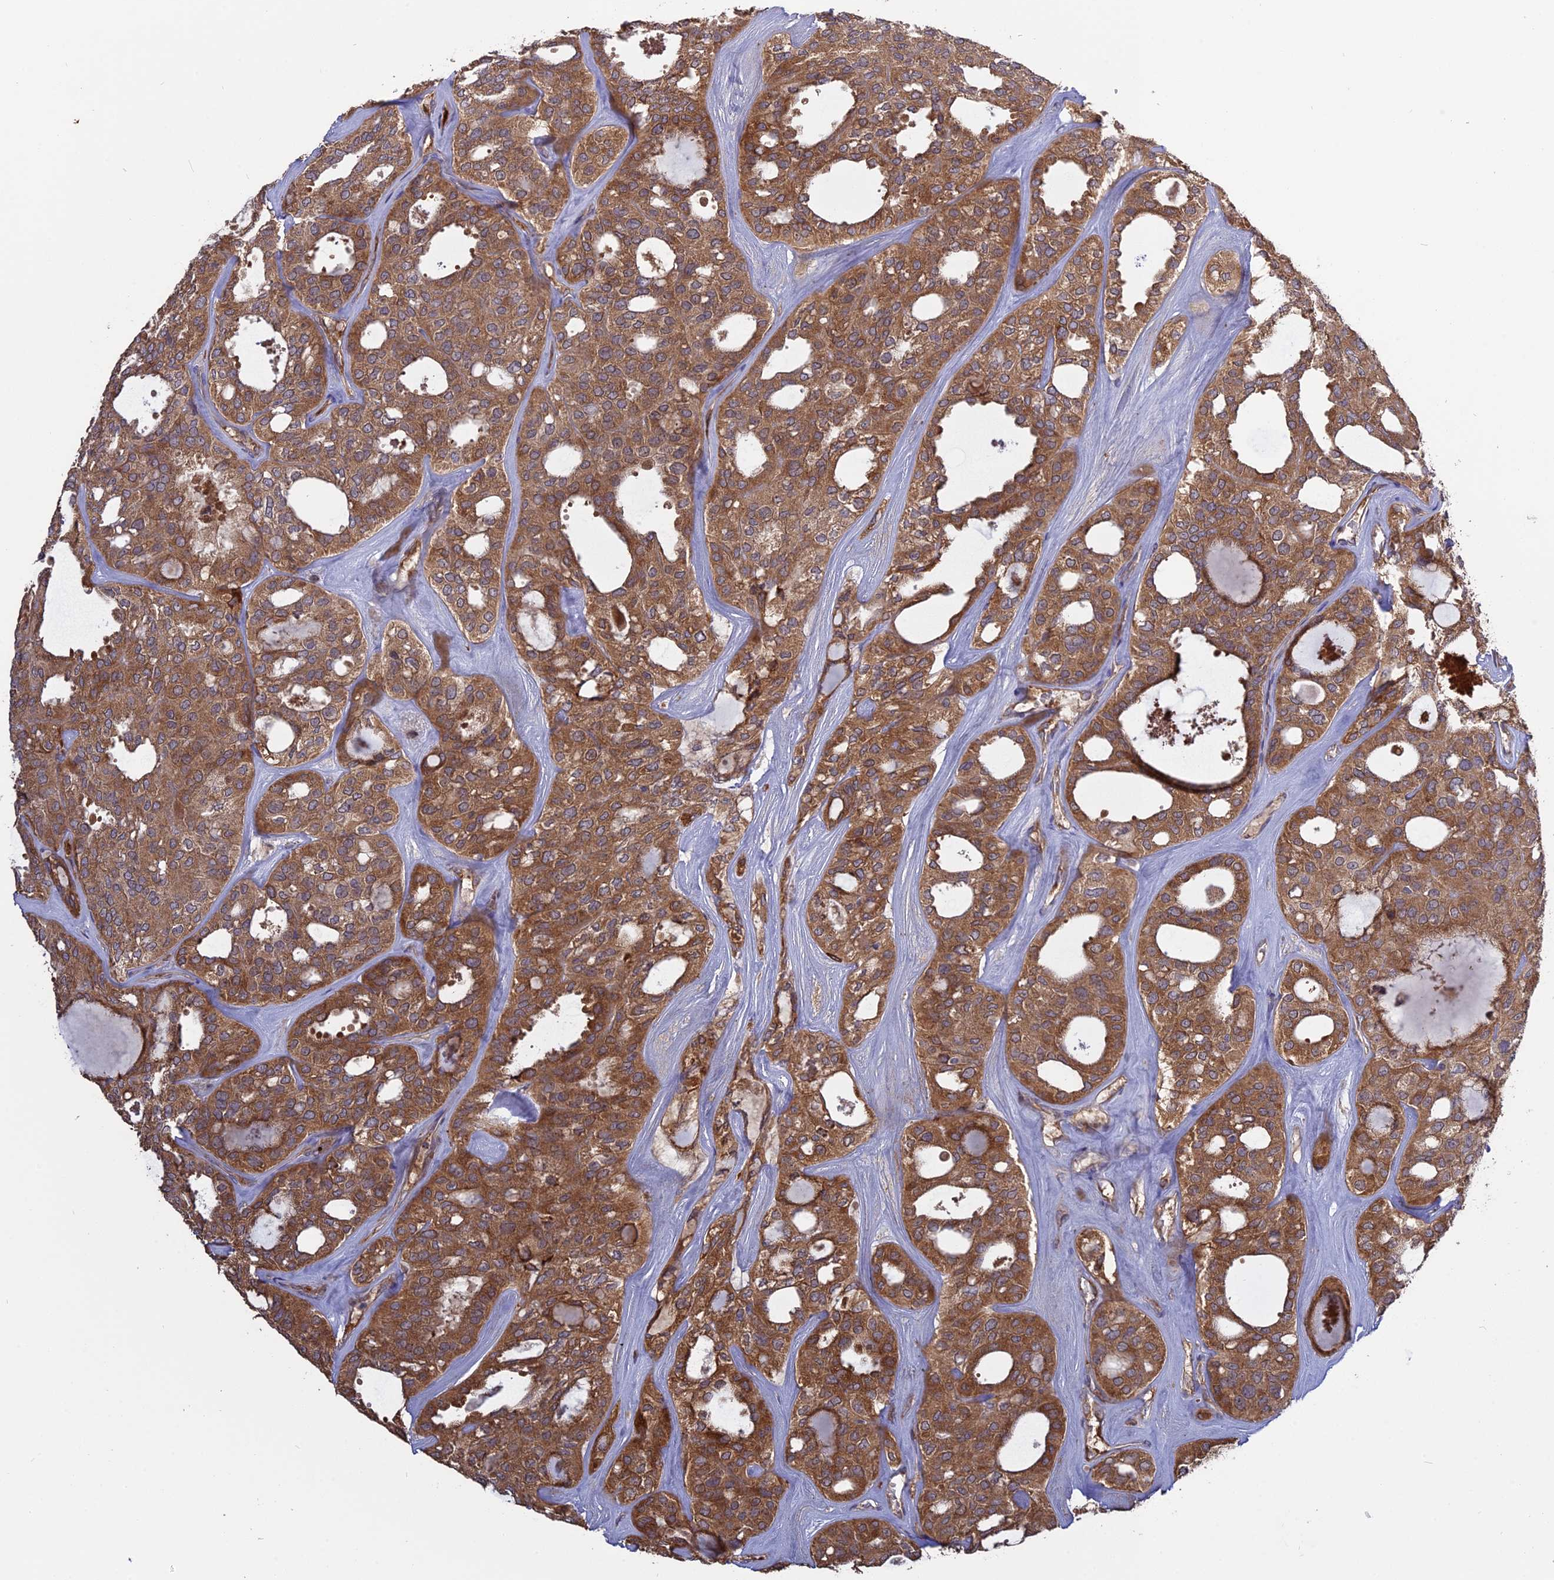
{"staining": {"intensity": "moderate", "quantity": ">75%", "location": "cytoplasmic/membranous"}, "tissue": "thyroid cancer", "cell_type": "Tumor cells", "image_type": "cancer", "snomed": [{"axis": "morphology", "description": "Follicular adenoma carcinoma, NOS"}, {"axis": "topography", "description": "Thyroid gland"}], "caption": "Follicular adenoma carcinoma (thyroid) stained with DAB immunohistochemistry (IHC) displays medium levels of moderate cytoplasmic/membranous expression in about >75% of tumor cells.", "gene": "PPIC", "patient": {"sex": "male", "age": 75}}